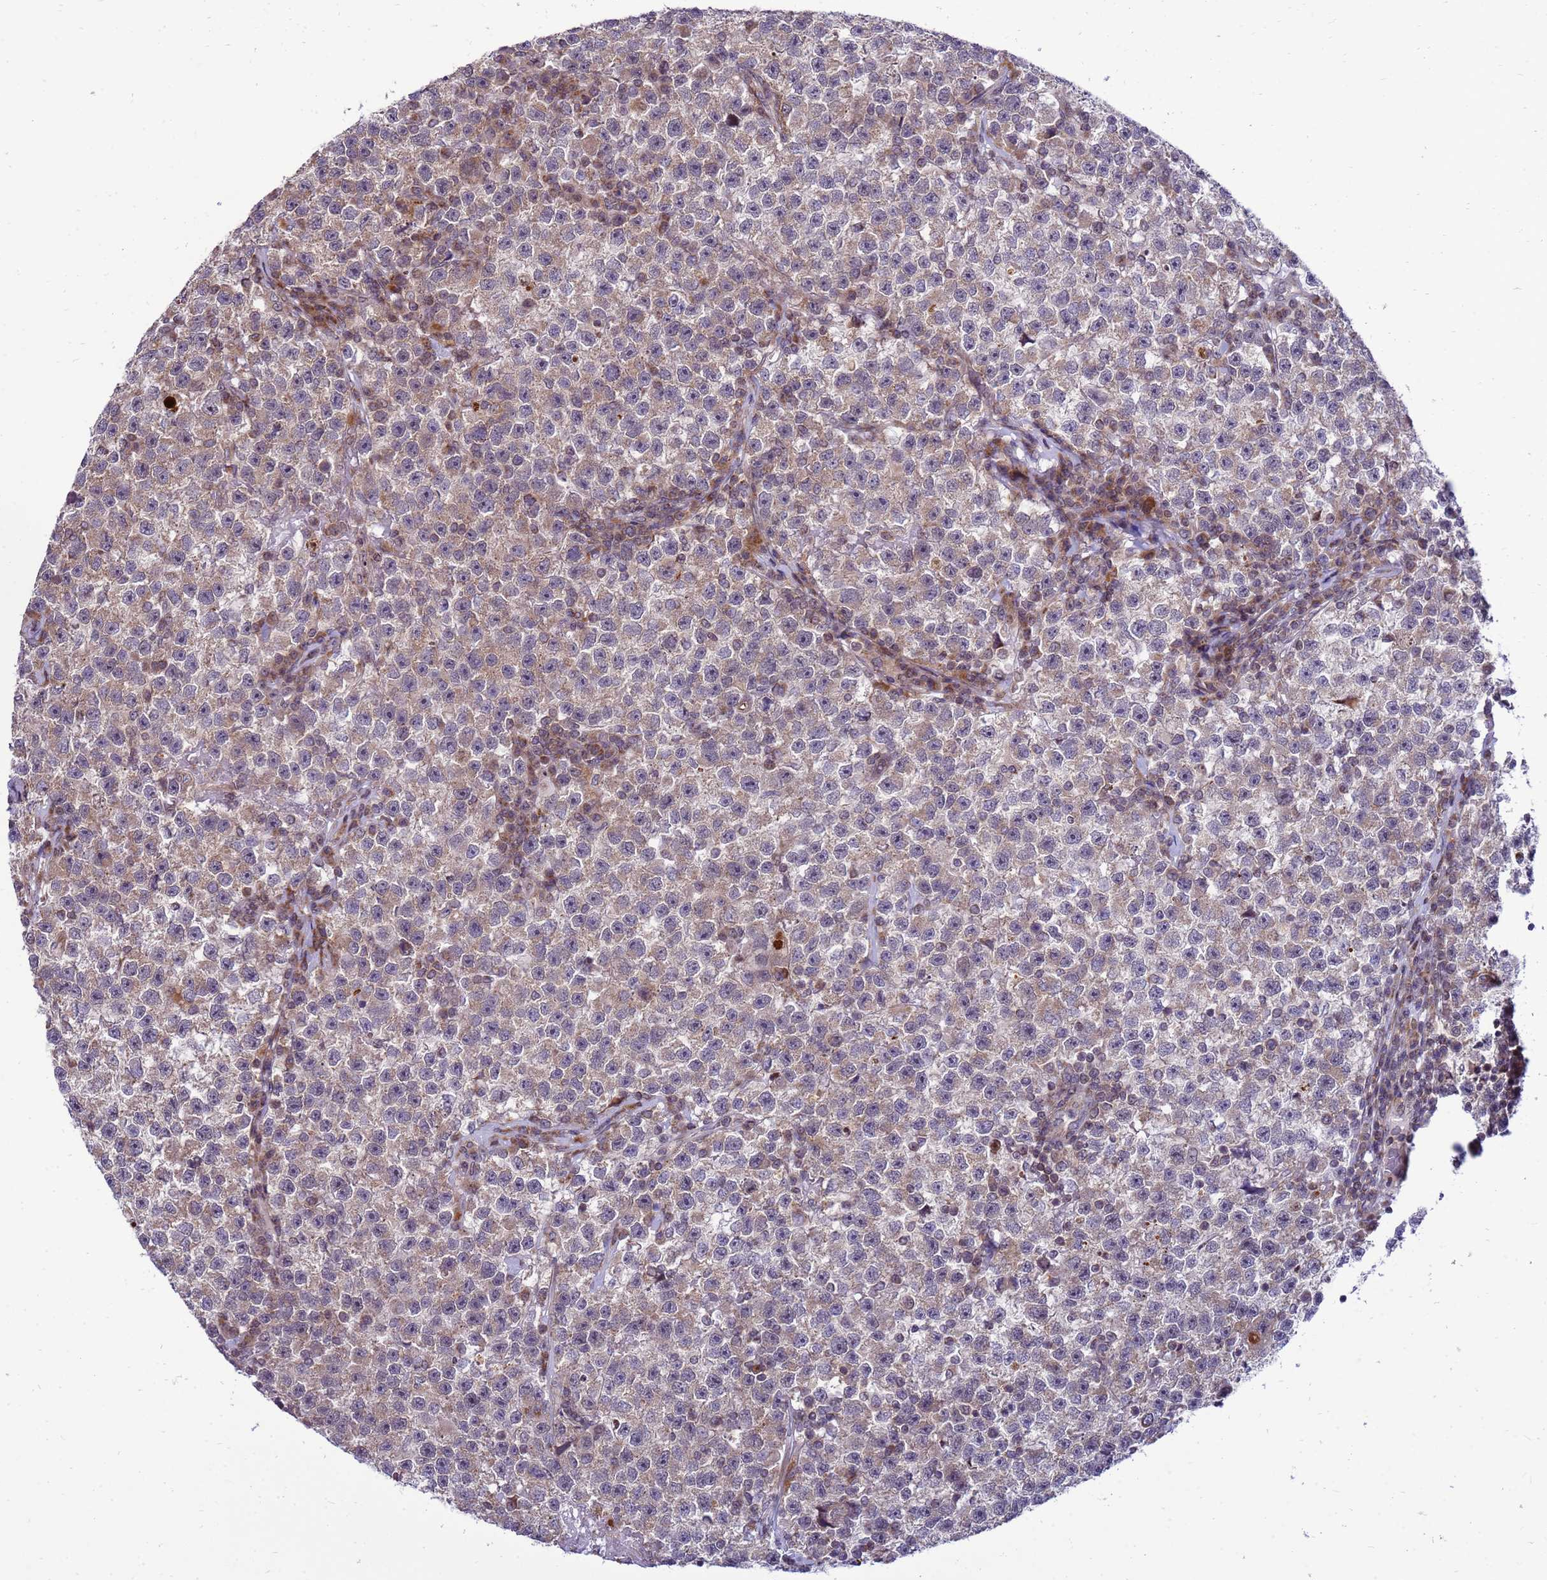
{"staining": {"intensity": "weak", "quantity": ">75%", "location": "cytoplasmic/membranous"}, "tissue": "testis cancer", "cell_type": "Tumor cells", "image_type": "cancer", "snomed": [{"axis": "morphology", "description": "Seminoma, NOS"}, {"axis": "topography", "description": "Testis"}], "caption": "Weak cytoplasmic/membranous expression is present in about >75% of tumor cells in testis seminoma.", "gene": "C12orf43", "patient": {"sex": "male", "age": 22}}